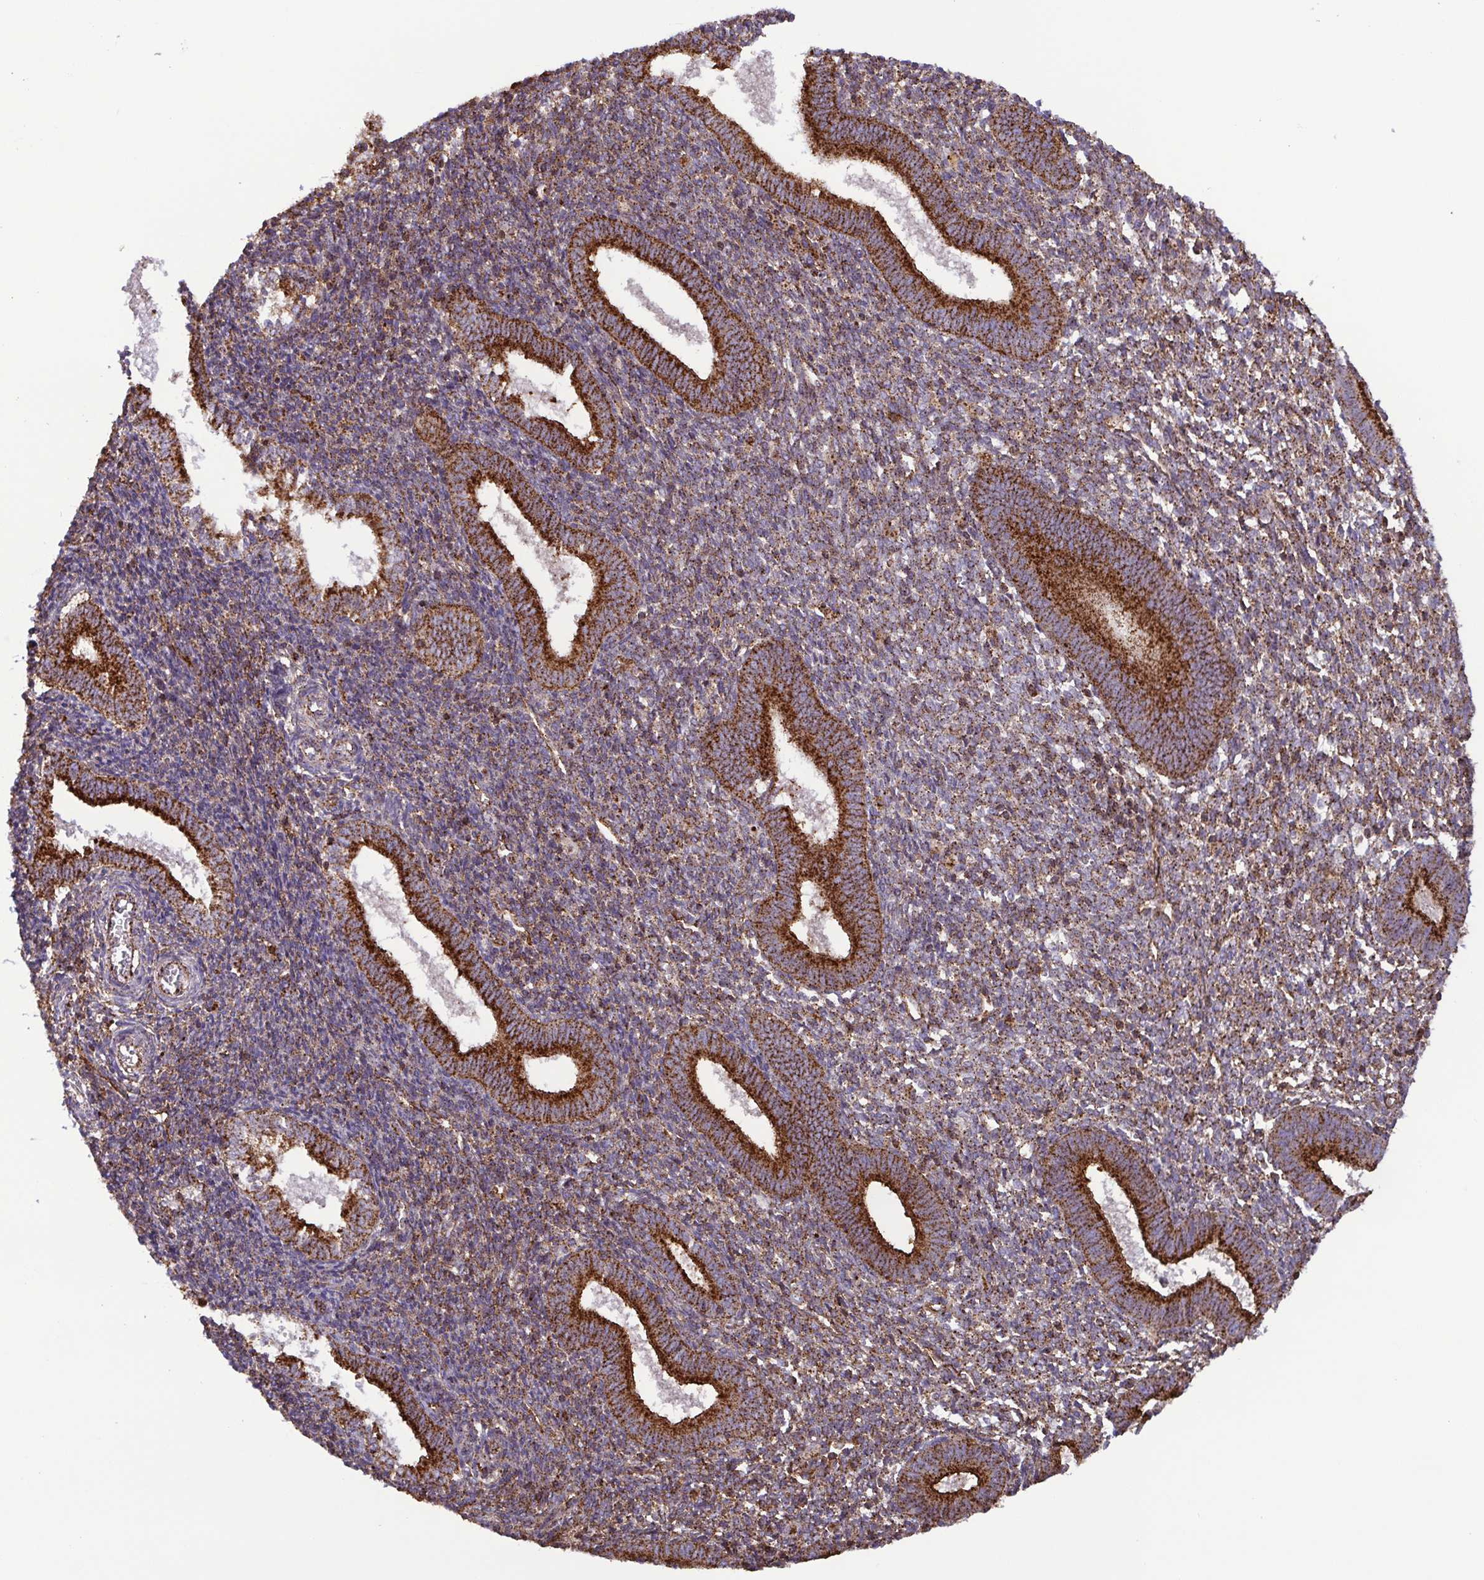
{"staining": {"intensity": "moderate", "quantity": ">75%", "location": "cytoplasmic/membranous"}, "tissue": "endometrium", "cell_type": "Cells in endometrial stroma", "image_type": "normal", "snomed": [{"axis": "morphology", "description": "Normal tissue, NOS"}, {"axis": "topography", "description": "Endometrium"}], "caption": "Human endometrium stained for a protein (brown) exhibits moderate cytoplasmic/membranous positive expression in about >75% of cells in endometrial stroma.", "gene": "CHMP1B", "patient": {"sex": "female", "age": 25}}